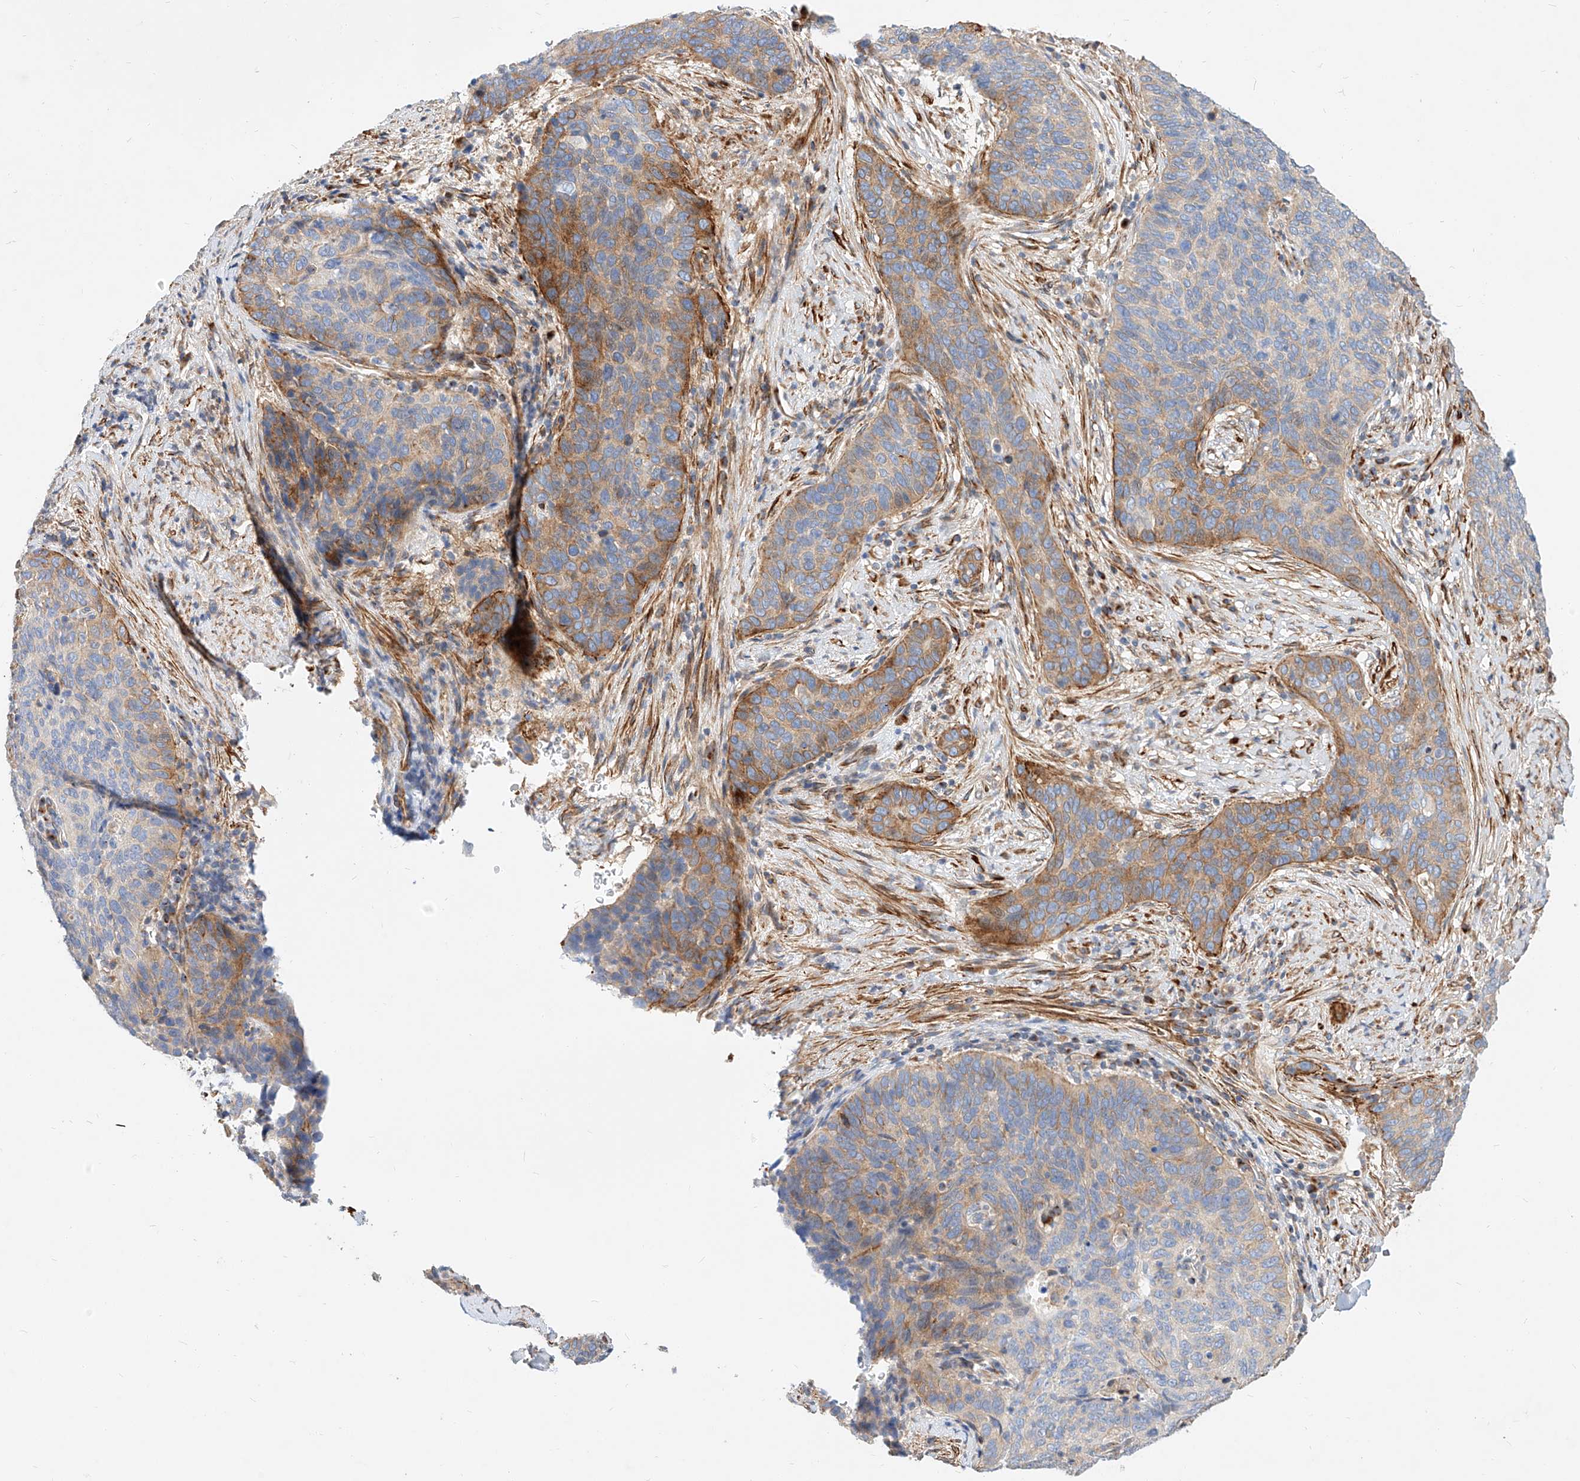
{"staining": {"intensity": "moderate", "quantity": "<25%", "location": "cytoplasmic/membranous"}, "tissue": "cervical cancer", "cell_type": "Tumor cells", "image_type": "cancer", "snomed": [{"axis": "morphology", "description": "Squamous cell carcinoma, NOS"}, {"axis": "topography", "description": "Cervix"}], "caption": "Protein expression analysis of human cervical squamous cell carcinoma reveals moderate cytoplasmic/membranous expression in about <25% of tumor cells.", "gene": "KCNH5", "patient": {"sex": "female", "age": 60}}